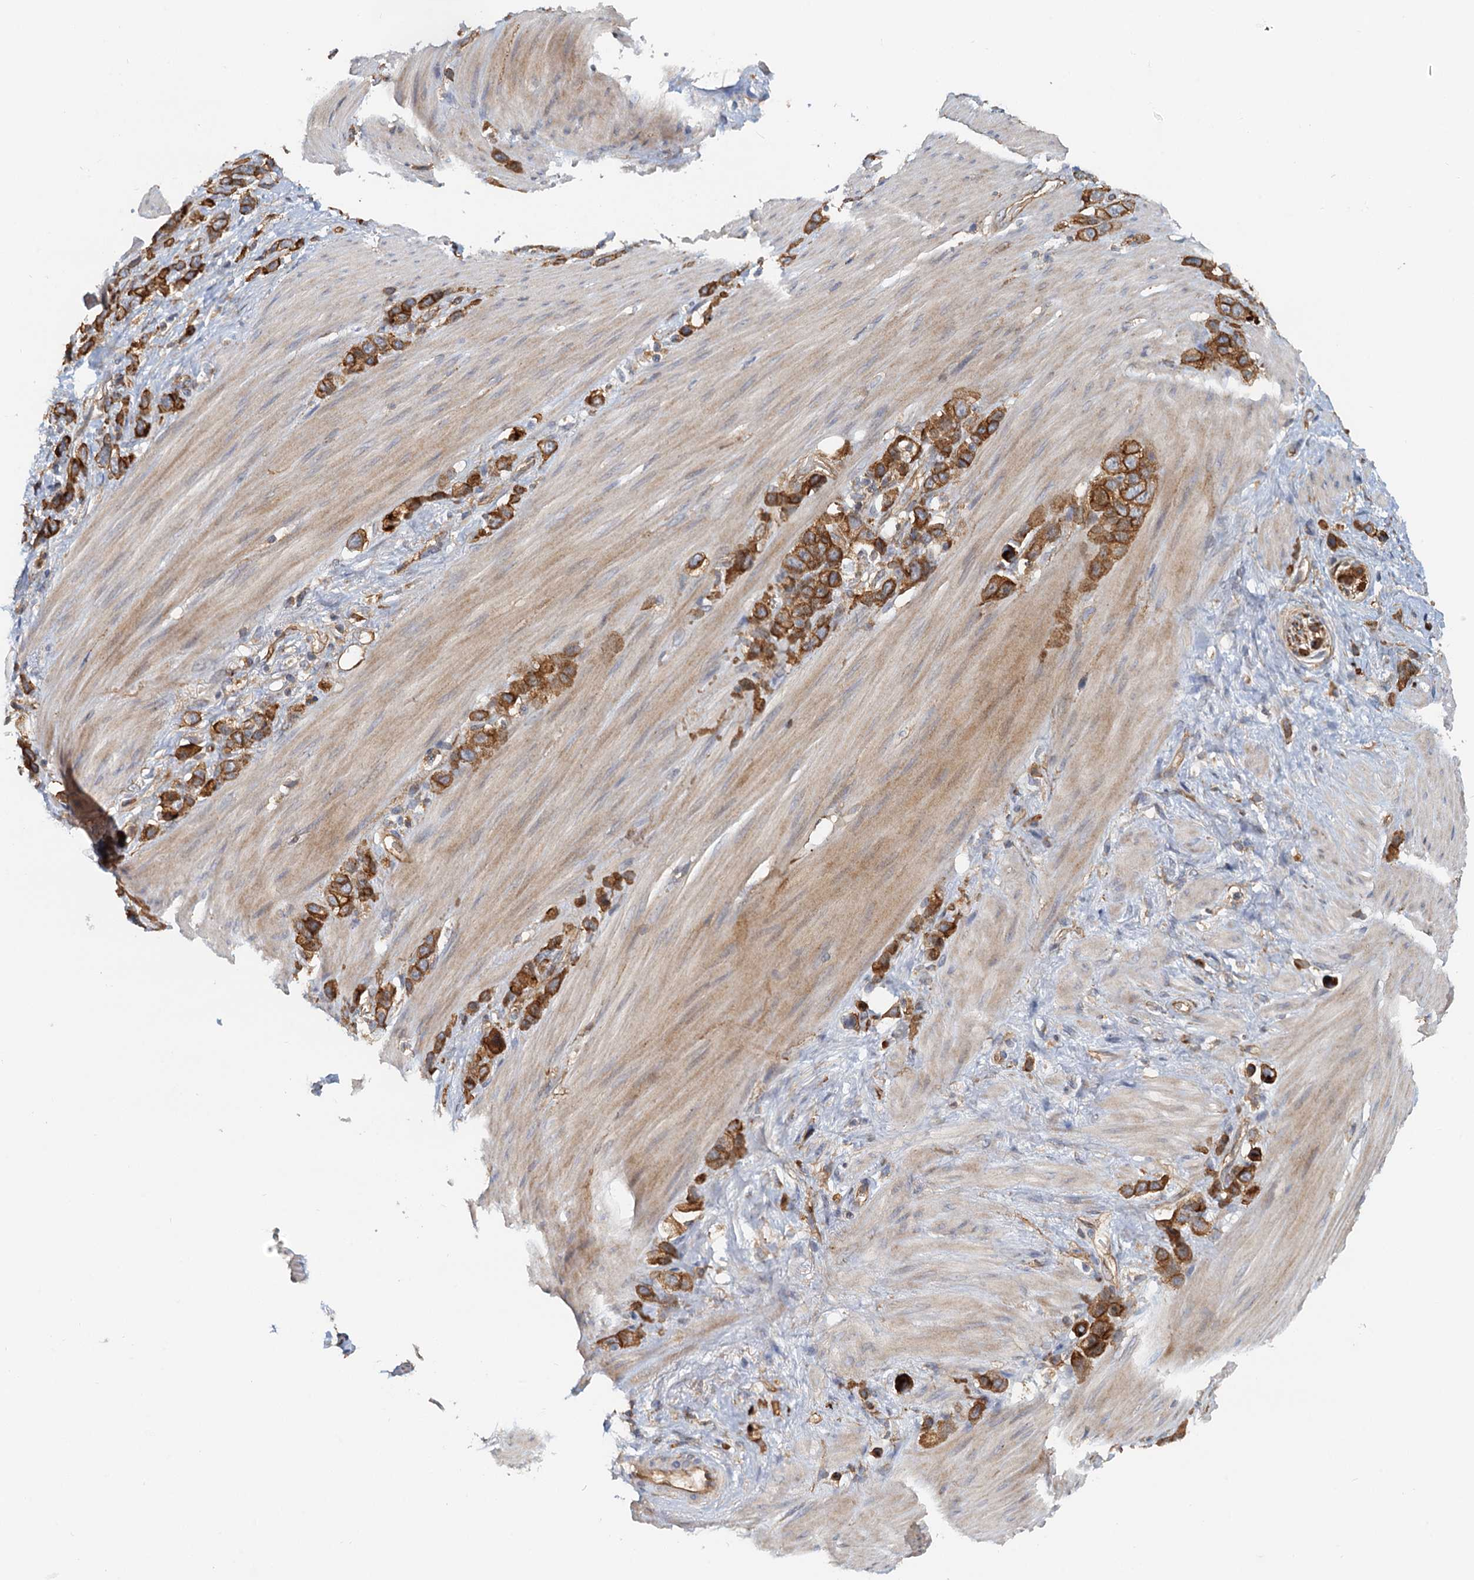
{"staining": {"intensity": "strong", "quantity": ">75%", "location": "cytoplasmic/membranous"}, "tissue": "stomach cancer", "cell_type": "Tumor cells", "image_type": "cancer", "snomed": [{"axis": "morphology", "description": "Adenocarcinoma, NOS"}, {"axis": "morphology", "description": "Adenocarcinoma, High grade"}, {"axis": "topography", "description": "Stomach, upper"}, {"axis": "topography", "description": "Stomach, lower"}], "caption": "A brown stain labels strong cytoplasmic/membranous positivity of a protein in human stomach adenocarcinoma tumor cells. (DAB (3,3'-diaminobenzidine) = brown stain, brightfield microscopy at high magnification).", "gene": "NIPAL3", "patient": {"sex": "female", "age": 65}}